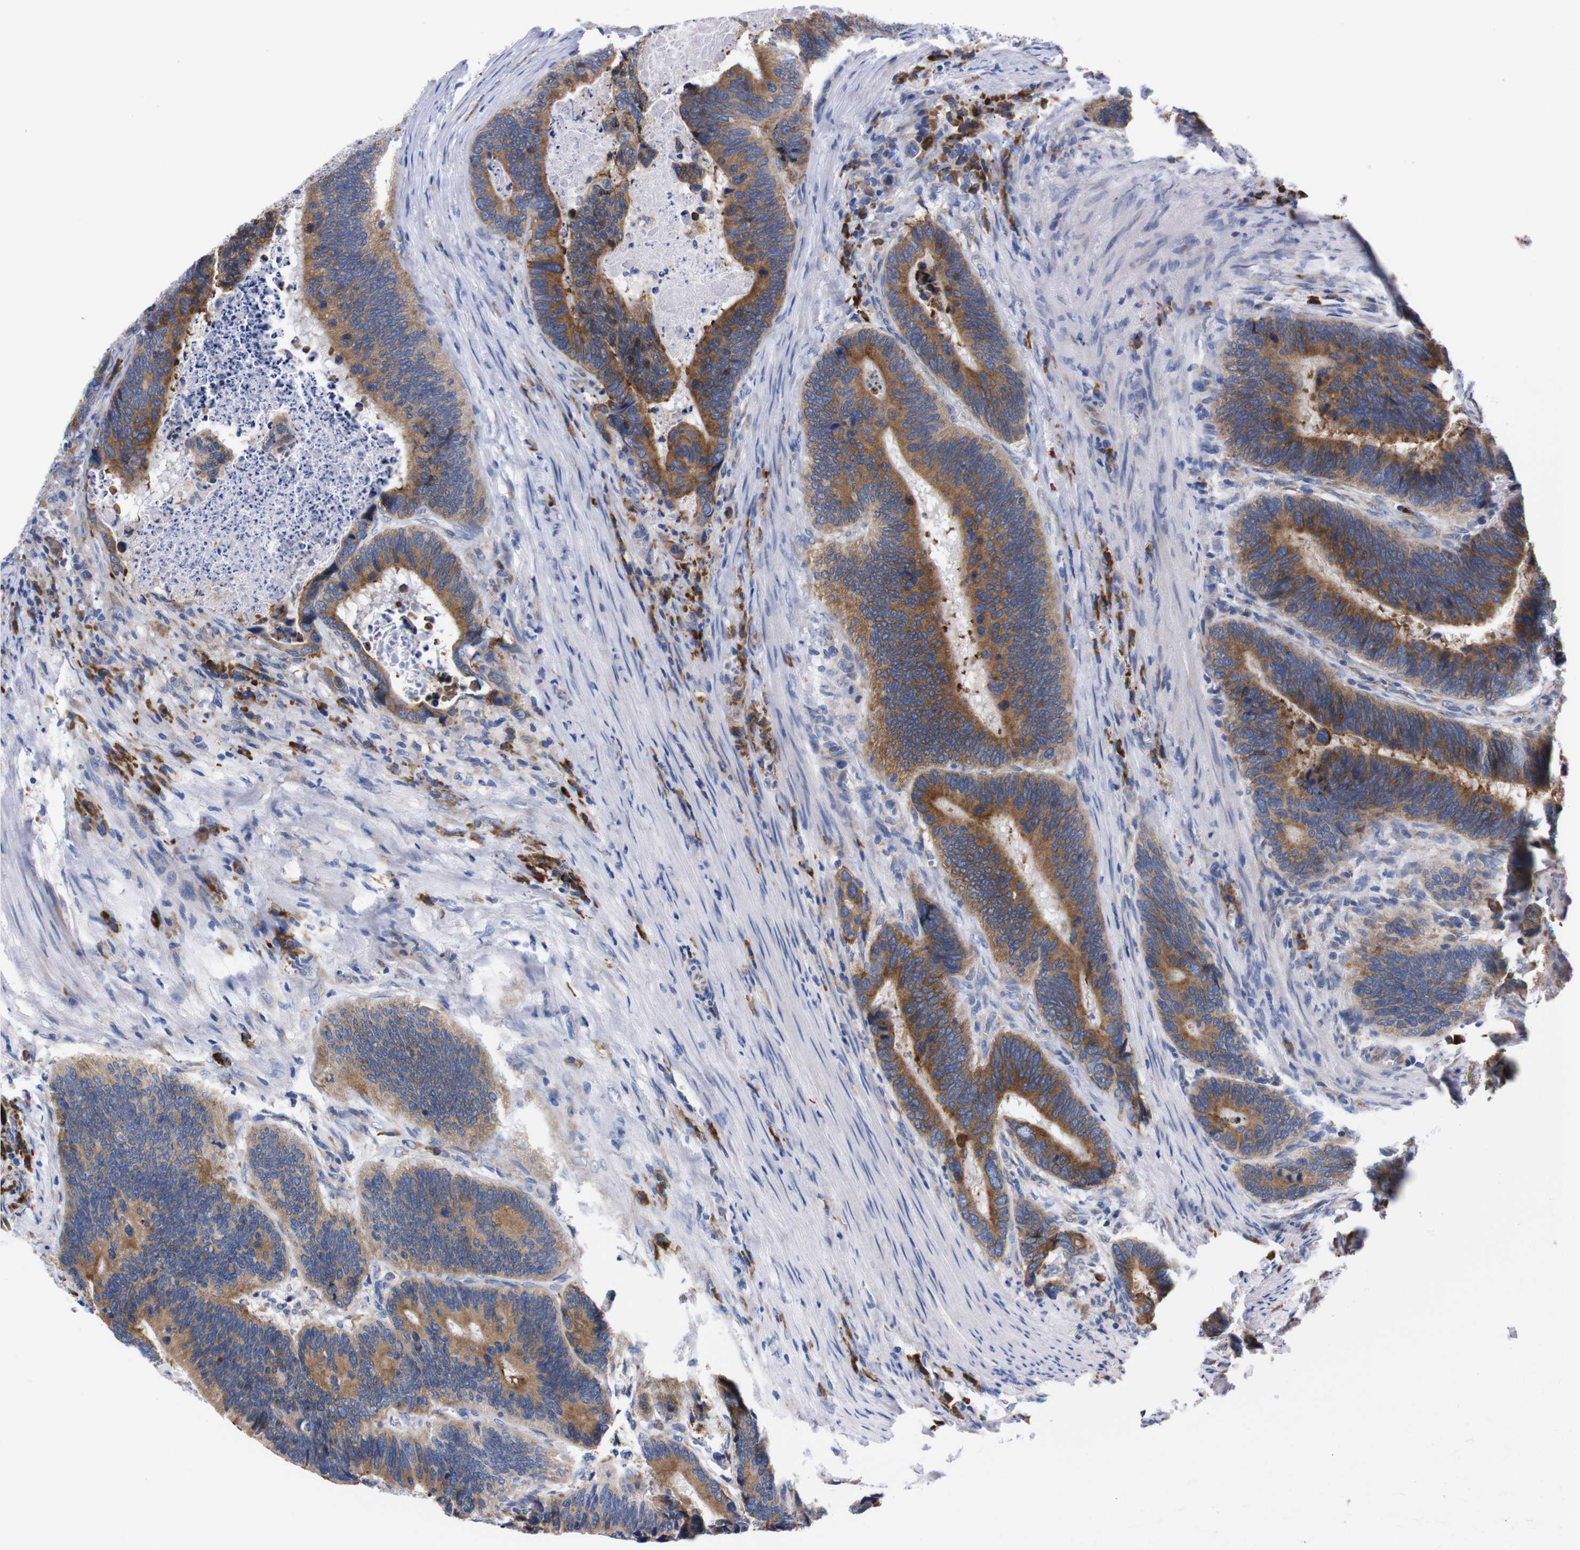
{"staining": {"intensity": "moderate", "quantity": ">75%", "location": "cytoplasmic/membranous"}, "tissue": "colorectal cancer", "cell_type": "Tumor cells", "image_type": "cancer", "snomed": [{"axis": "morphology", "description": "Adenocarcinoma, NOS"}, {"axis": "topography", "description": "Colon"}], "caption": "Colorectal cancer stained with immunohistochemistry (IHC) displays moderate cytoplasmic/membranous expression in approximately >75% of tumor cells.", "gene": "NEBL", "patient": {"sex": "male", "age": 72}}